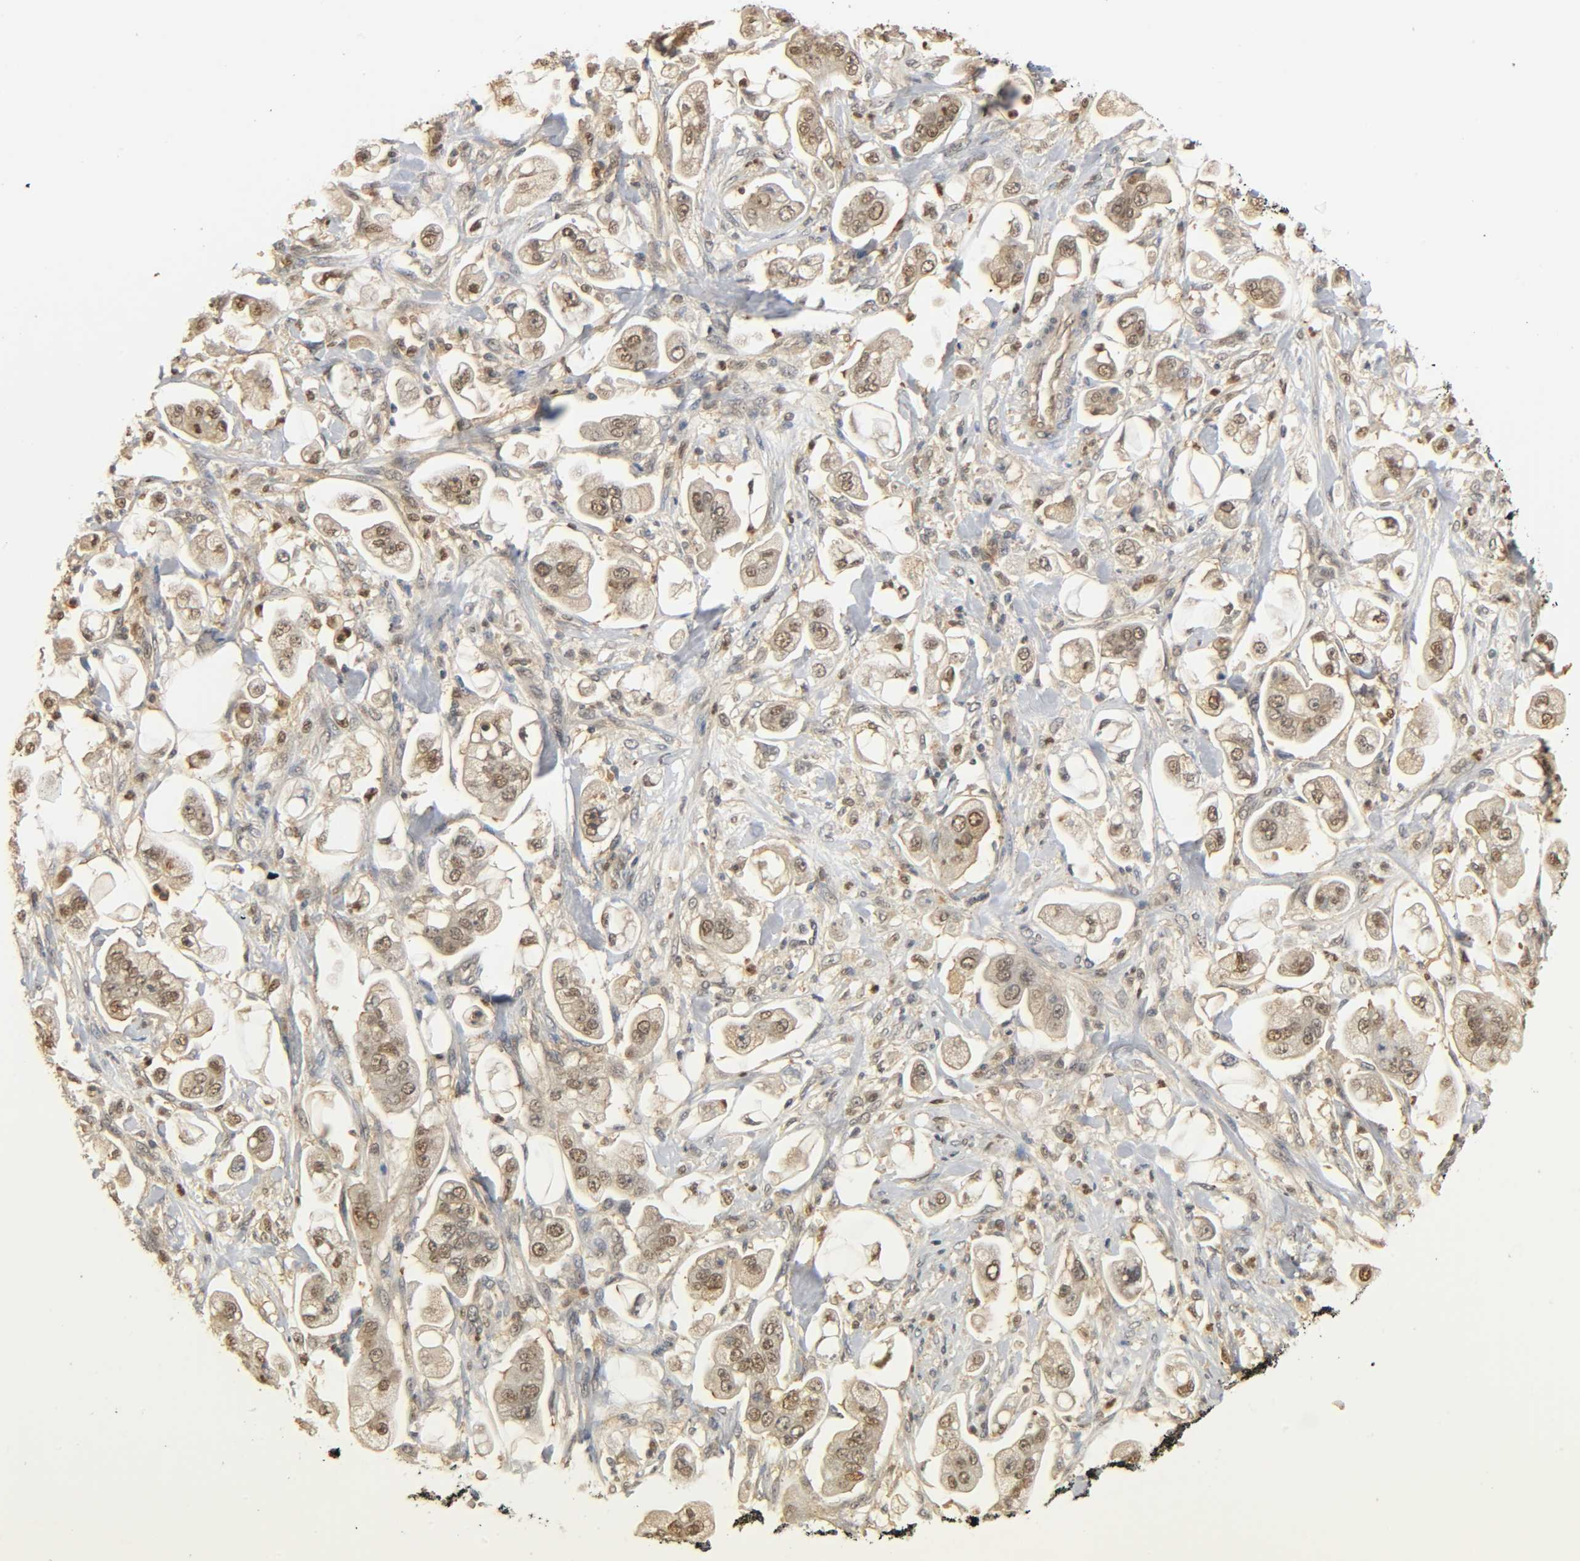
{"staining": {"intensity": "weak", "quantity": ">75%", "location": "cytoplasmic/membranous,nuclear"}, "tissue": "stomach cancer", "cell_type": "Tumor cells", "image_type": "cancer", "snomed": [{"axis": "morphology", "description": "Adenocarcinoma, NOS"}, {"axis": "topography", "description": "Stomach"}], "caption": "Immunohistochemistry histopathology image of adenocarcinoma (stomach) stained for a protein (brown), which reveals low levels of weak cytoplasmic/membranous and nuclear expression in approximately >75% of tumor cells.", "gene": "ZFPM2", "patient": {"sex": "male", "age": 62}}